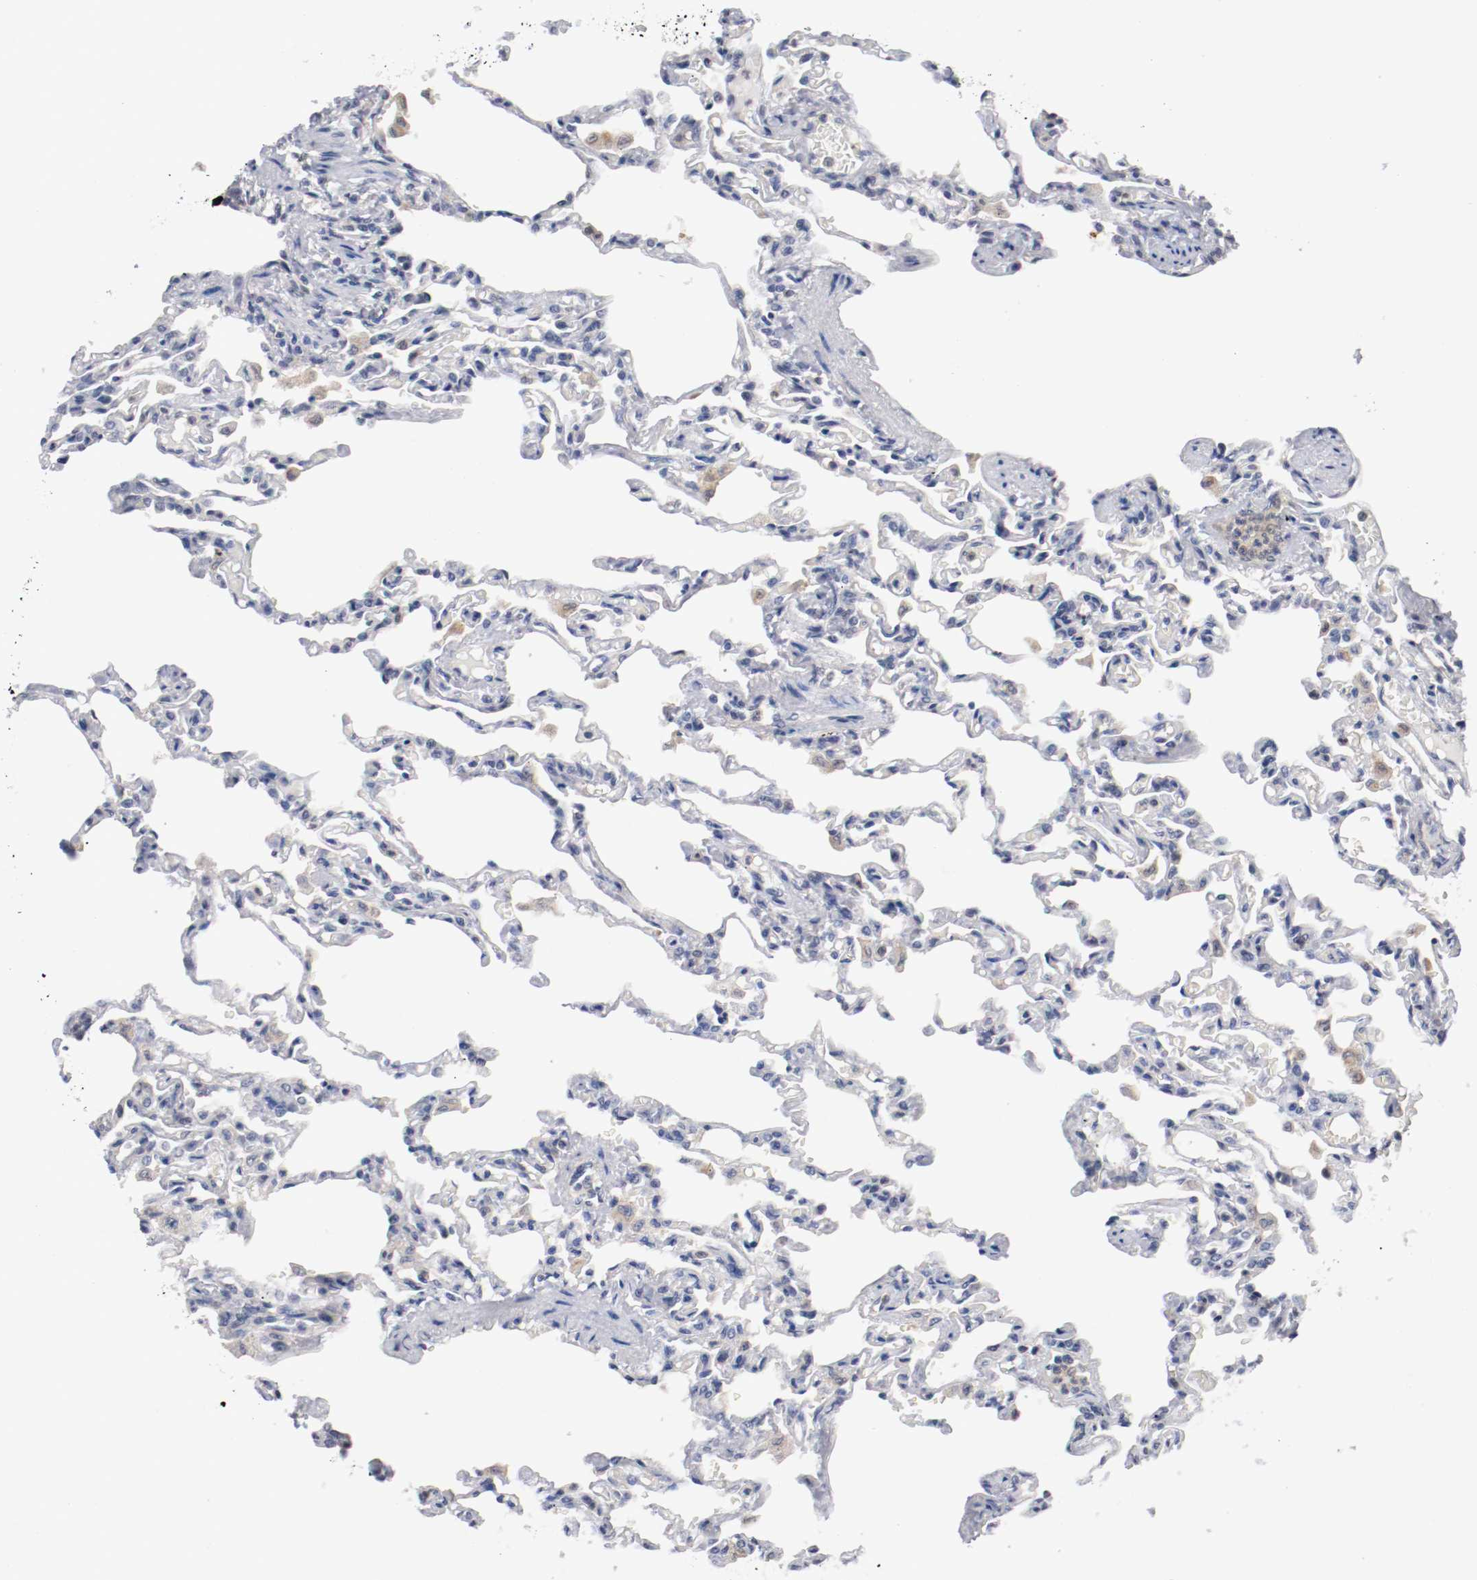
{"staining": {"intensity": "weak", "quantity": "25%-75%", "location": "cytoplasmic/membranous"}, "tissue": "lung", "cell_type": "Alveolar cells", "image_type": "normal", "snomed": [{"axis": "morphology", "description": "Normal tissue, NOS"}, {"axis": "topography", "description": "Lung"}], "caption": "Alveolar cells exhibit low levels of weak cytoplasmic/membranous staining in approximately 25%-75% of cells in unremarkable human lung.", "gene": "RBM23", "patient": {"sex": "male", "age": 21}}